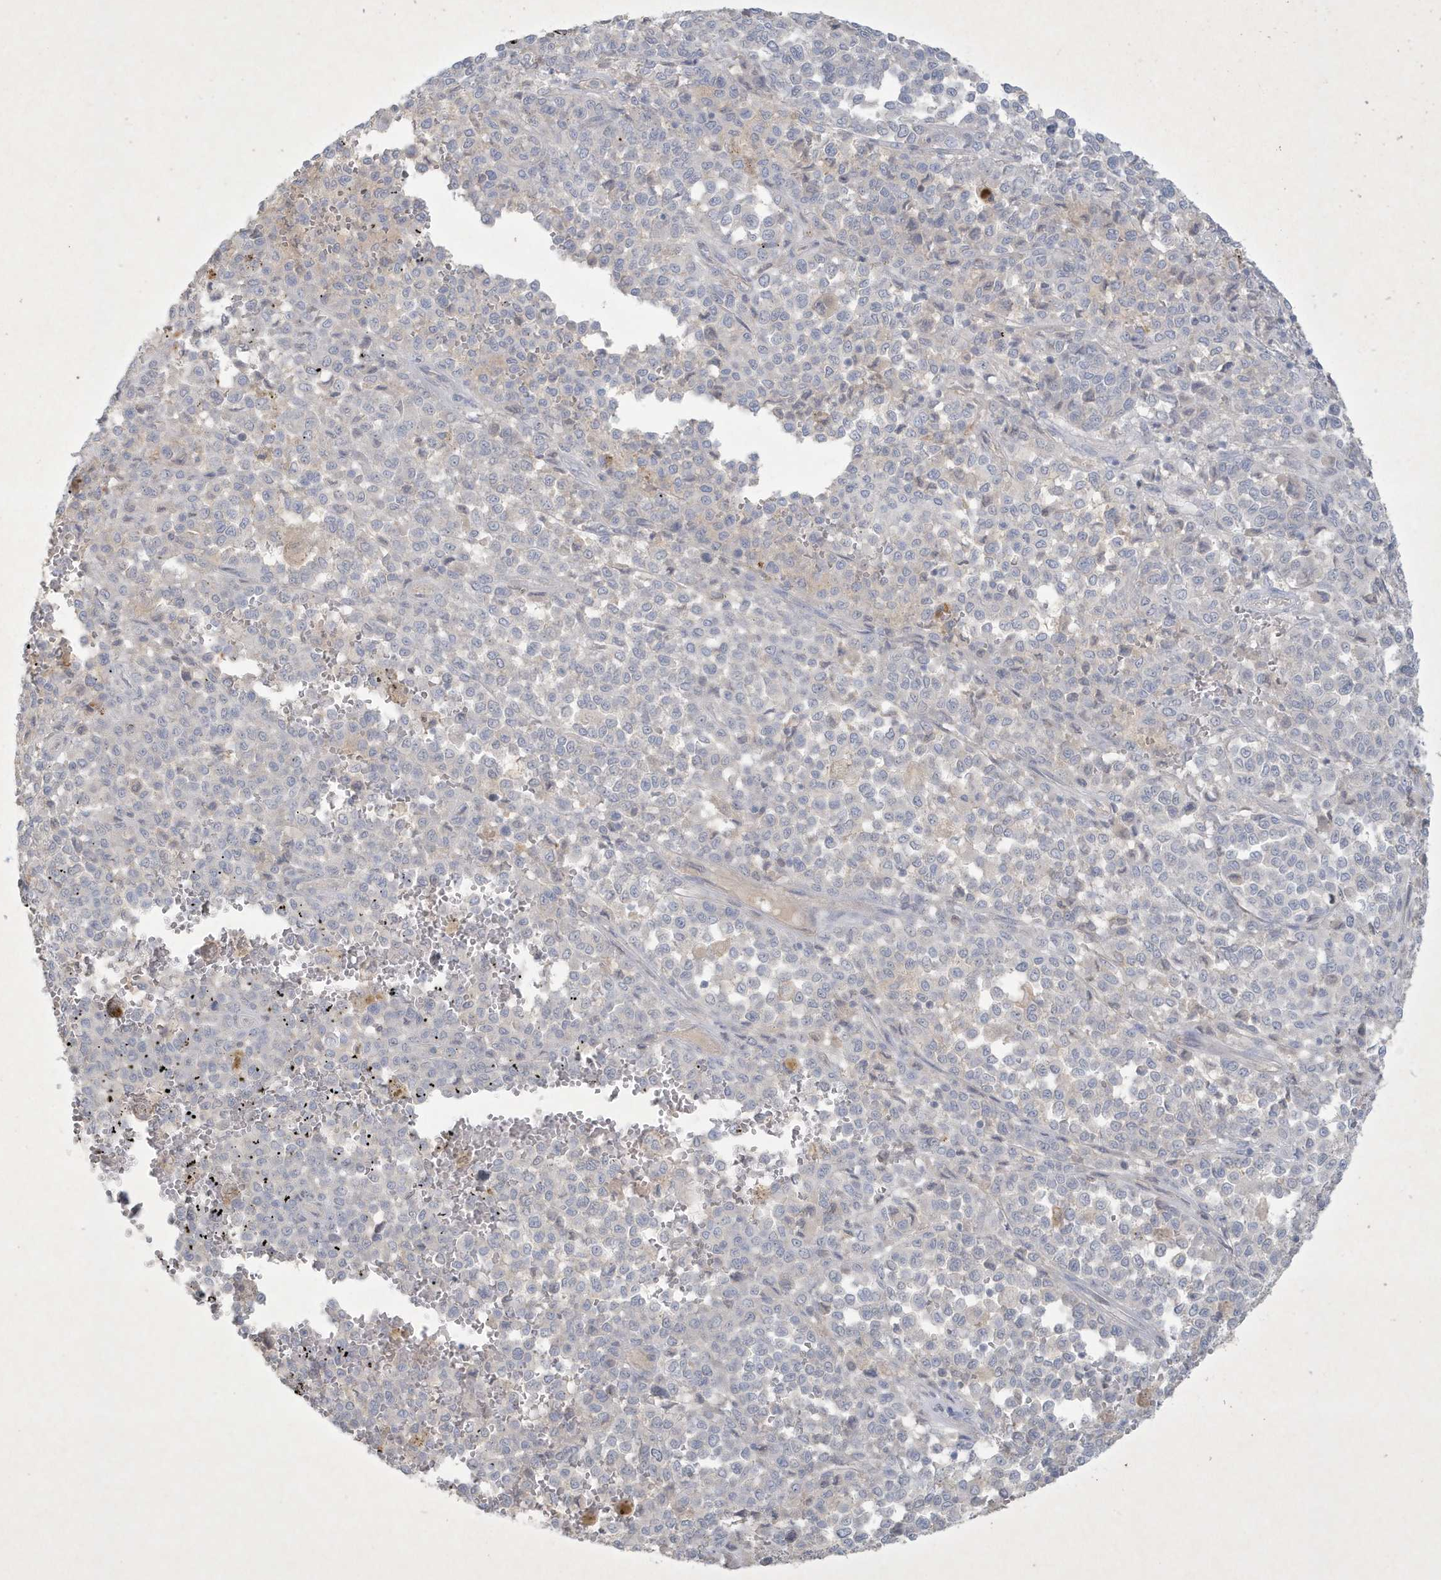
{"staining": {"intensity": "negative", "quantity": "none", "location": "none"}, "tissue": "melanoma", "cell_type": "Tumor cells", "image_type": "cancer", "snomed": [{"axis": "morphology", "description": "Malignant melanoma, Metastatic site"}, {"axis": "topography", "description": "Pancreas"}], "caption": "Immunohistochemistry (IHC) histopathology image of melanoma stained for a protein (brown), which displays no expression in tumor cells. The staining is performed using DAB brown chromogen with nuclei counter-stained in using hematoxylin.", "gene": "CCDC24", "patient": {"sex": "female", "age": 30}}